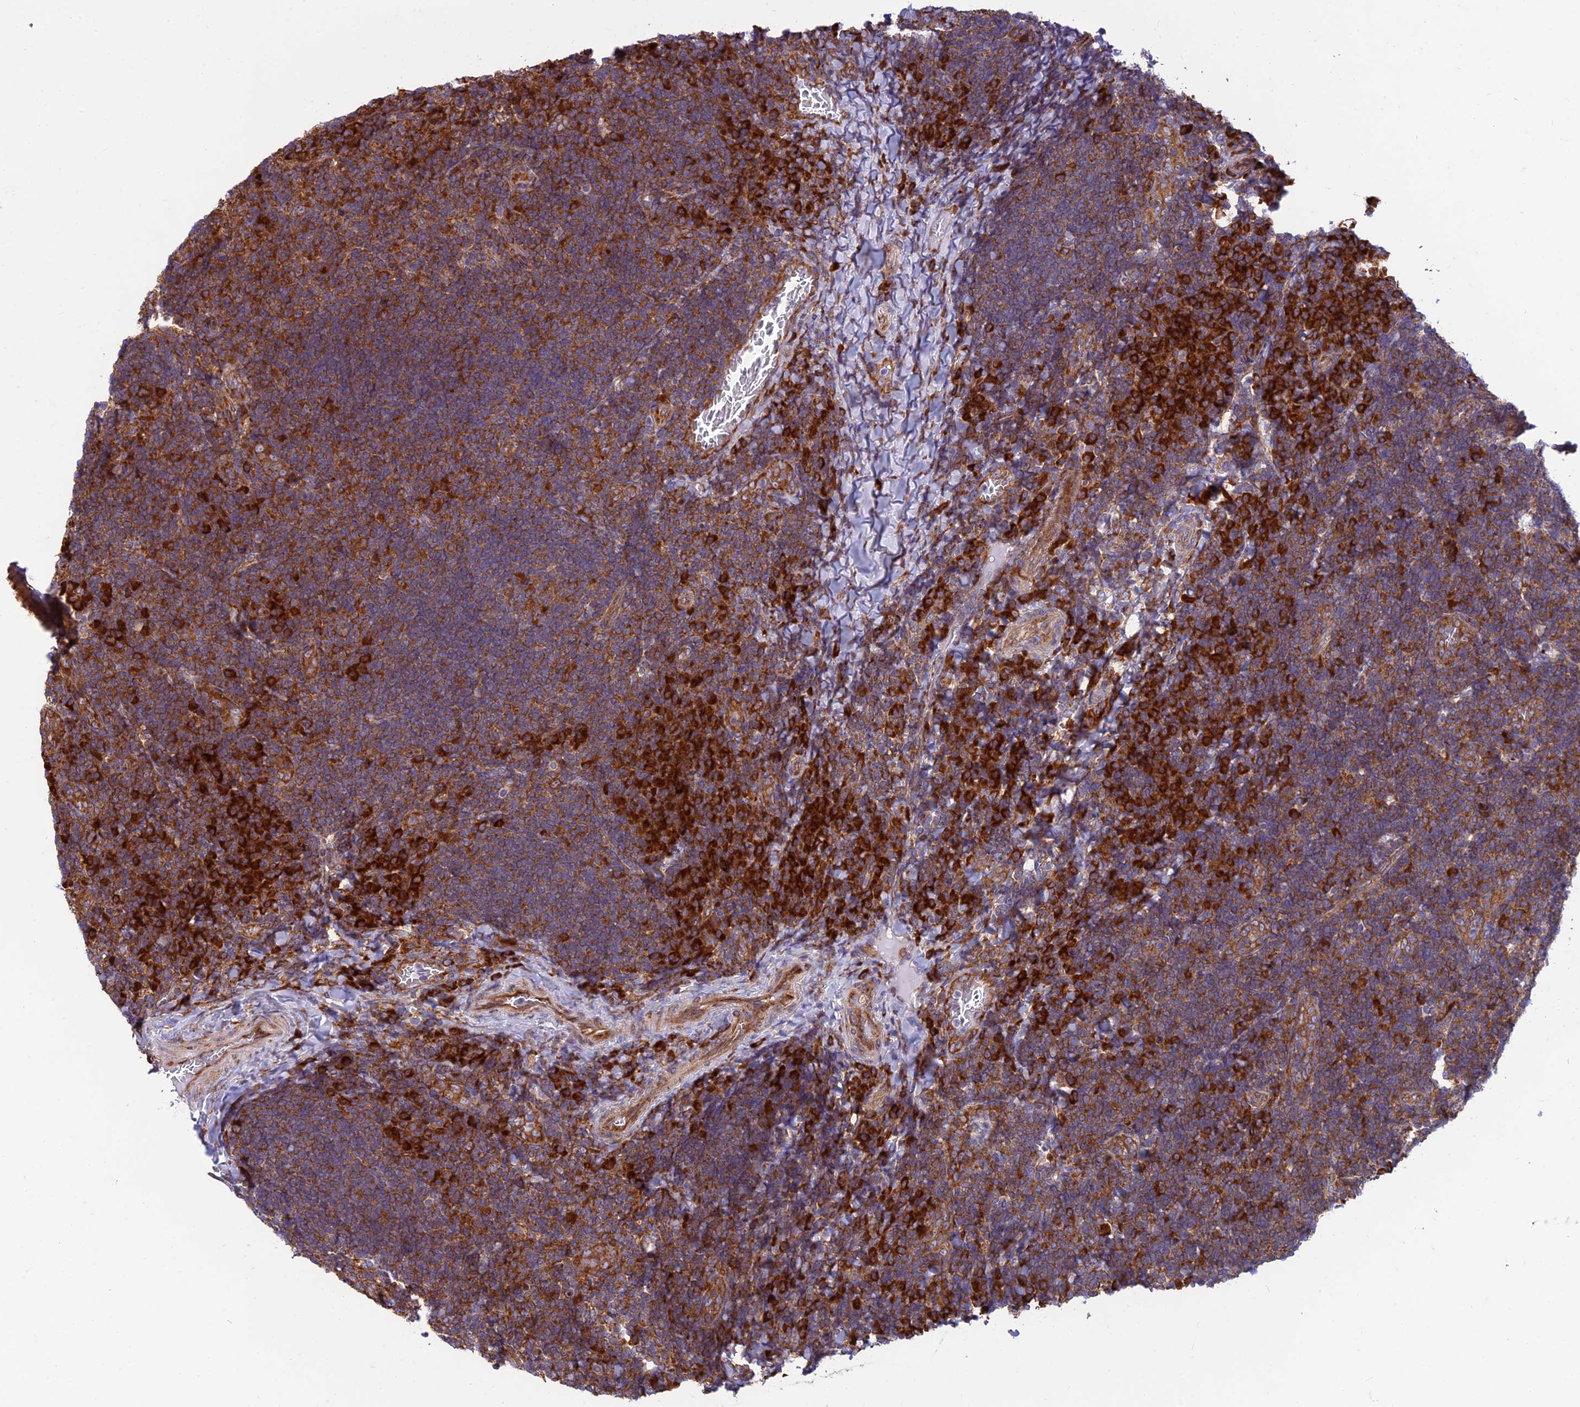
{"staining": {"intensity": "strong", "quantity": "25%-75%", "location": "cytoplasmic/membranous"}, "tissue": "tonsil", "cell_type": "Germinal center cells", "image_type": "normal", "snomed": [{"axis": "morphology", "description": "Normal tissue, NOS"}, {"axis": "topography", "description": "Tonsil"}], "caption": "There is high levels of strong cytoplasmic/membranous expression in germinal center cells of unremarkable tonsil, as demonstrated by immunohistochemical staining (brown color).", "gene": "RPL17", "patient": {"sex": "male", "age": 17}}